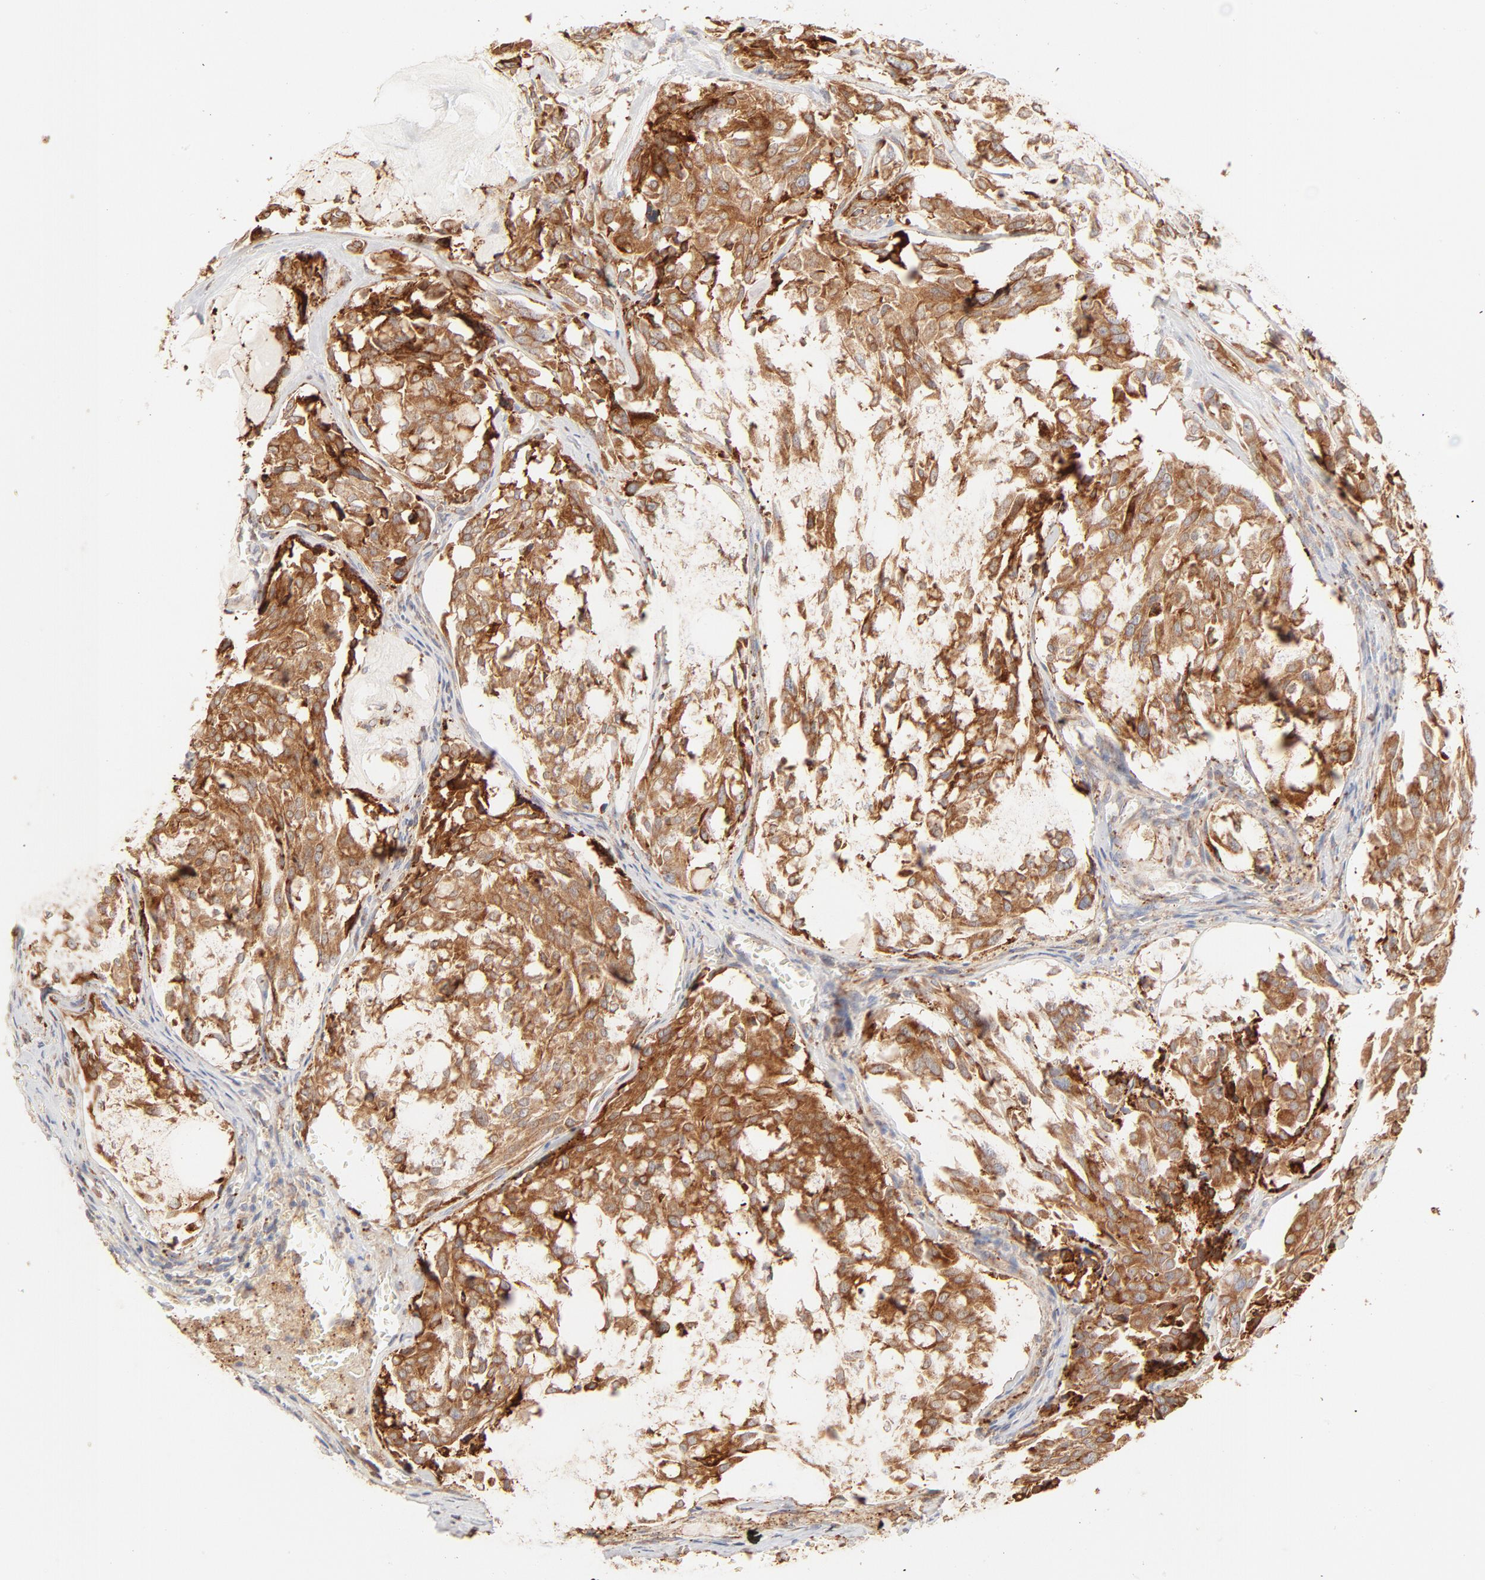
{"staining": {"intensity": "strong", "quantity": ">75%", "location": "cytoplasmic/membranous"}, "tissue": "thyroid cancer", "cell_type": "Tumor cells", "image_type": "cancer", "snomed": [{"axis": "morphology", "description": "Carcinoma, NOS"}, {"axis": "morphology", "description": "Carcinoid, malignant, NOS"}, {"axis": "topography", "description": "Thyroid gland"}], "caption": "This image shows IHC staining of thyroid cancer, with high strong cytoplasmic/membranous expression in about >75% of tumor cells.", "gene": "PARP12", "patient": {"sex": "male", "age": 33}}